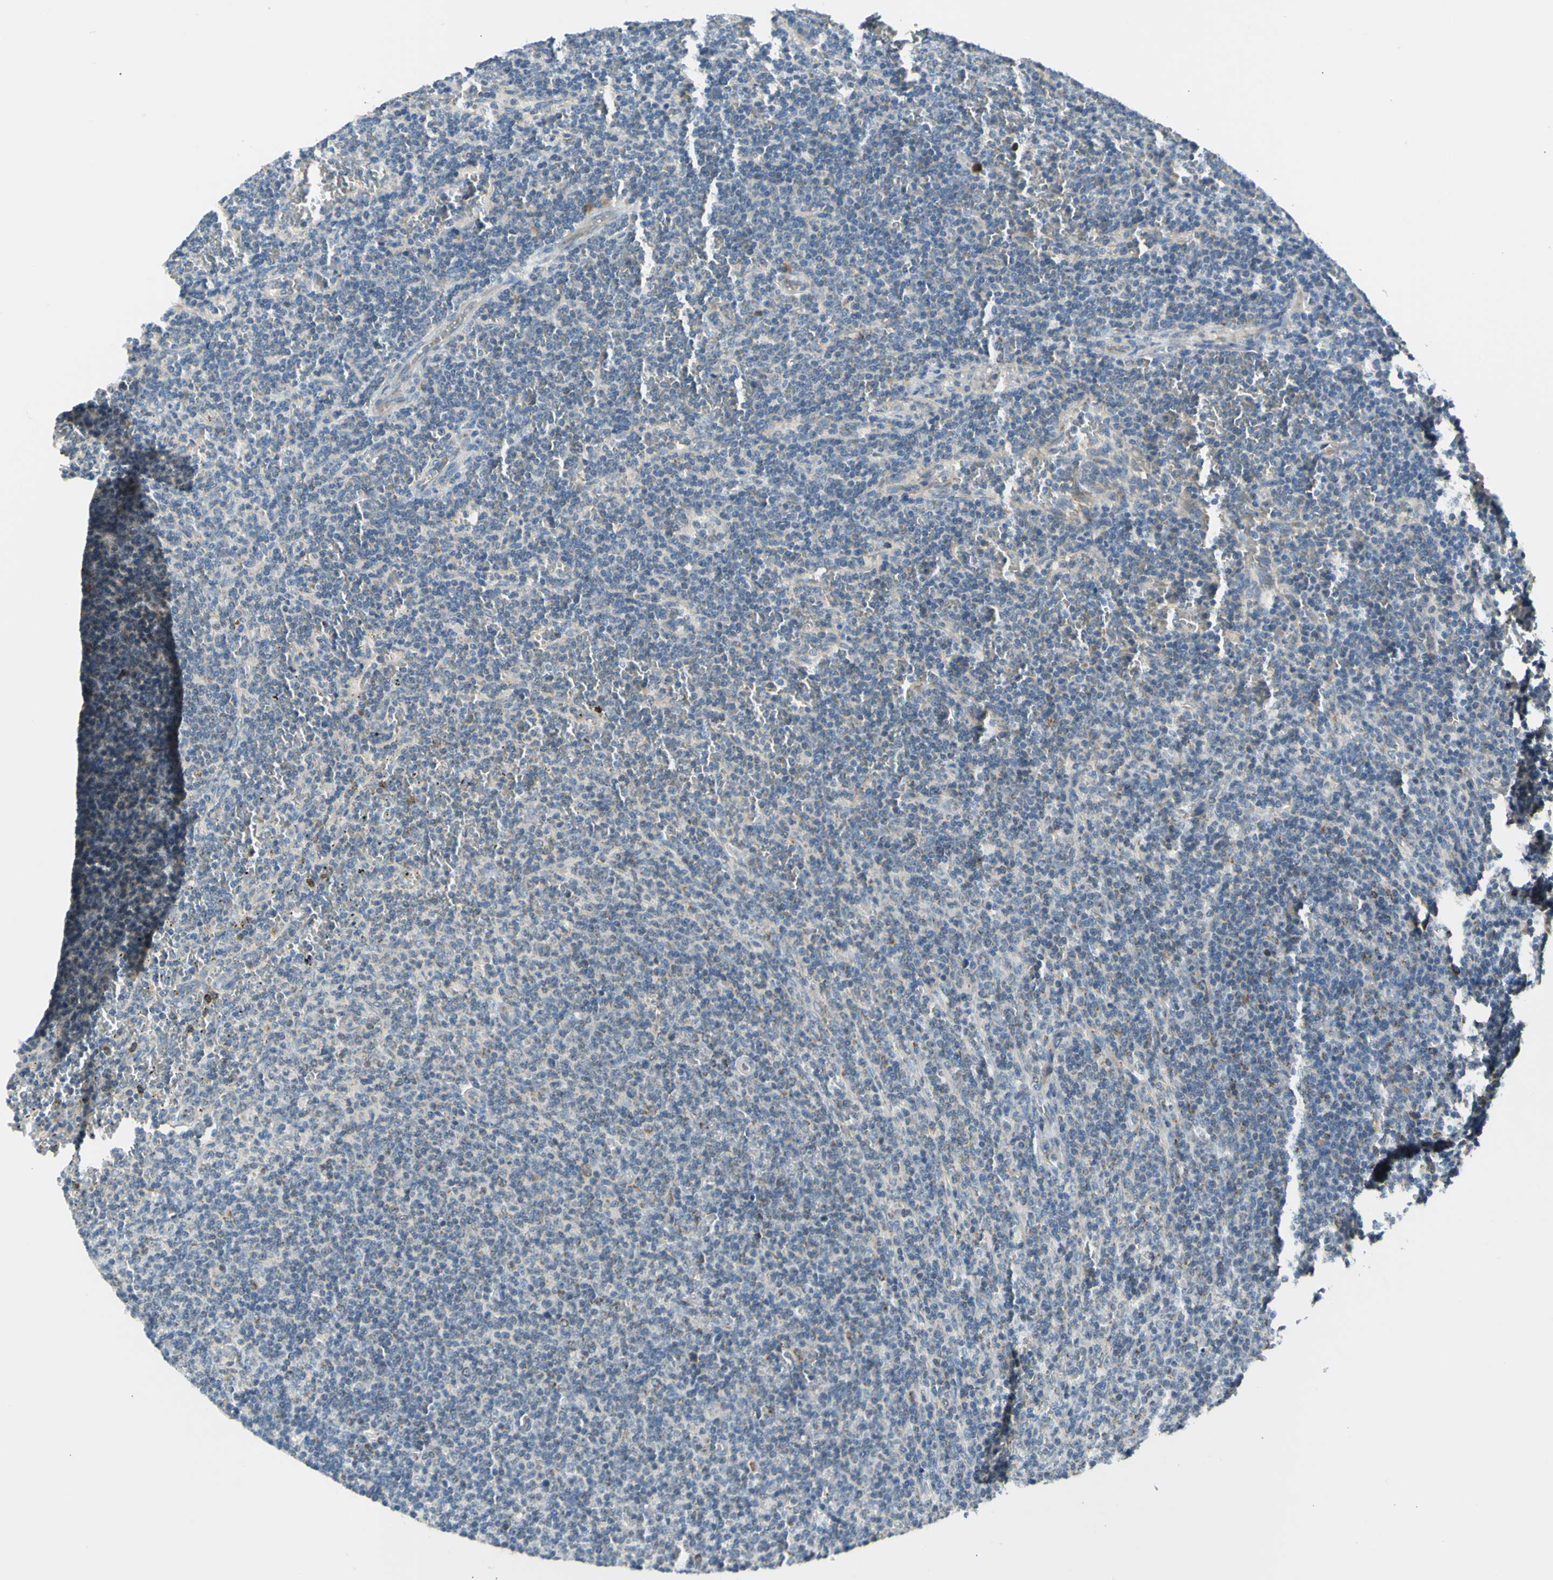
{"staining": {"intensity": "negative", "quantity": "none", "location": "none"}, "tissue": "lymphoma", "cell_type": "Tumor cells", "image_type": "cancer", "snomed": [{"axis": "morphology", "description": "Malignant lymphoma, non-Hodgkin's type, Low grade"}, {"axis": "topography", "description": "Spleen"}], "caption": "Immunohistochemical staining of human malignant lymphoma, non-Hodgkin's type (low-grade) demonstrates no significant staining in tumor cells.", "gene": "NPHP3", "patient": {"sex": "female", "age": 50}}